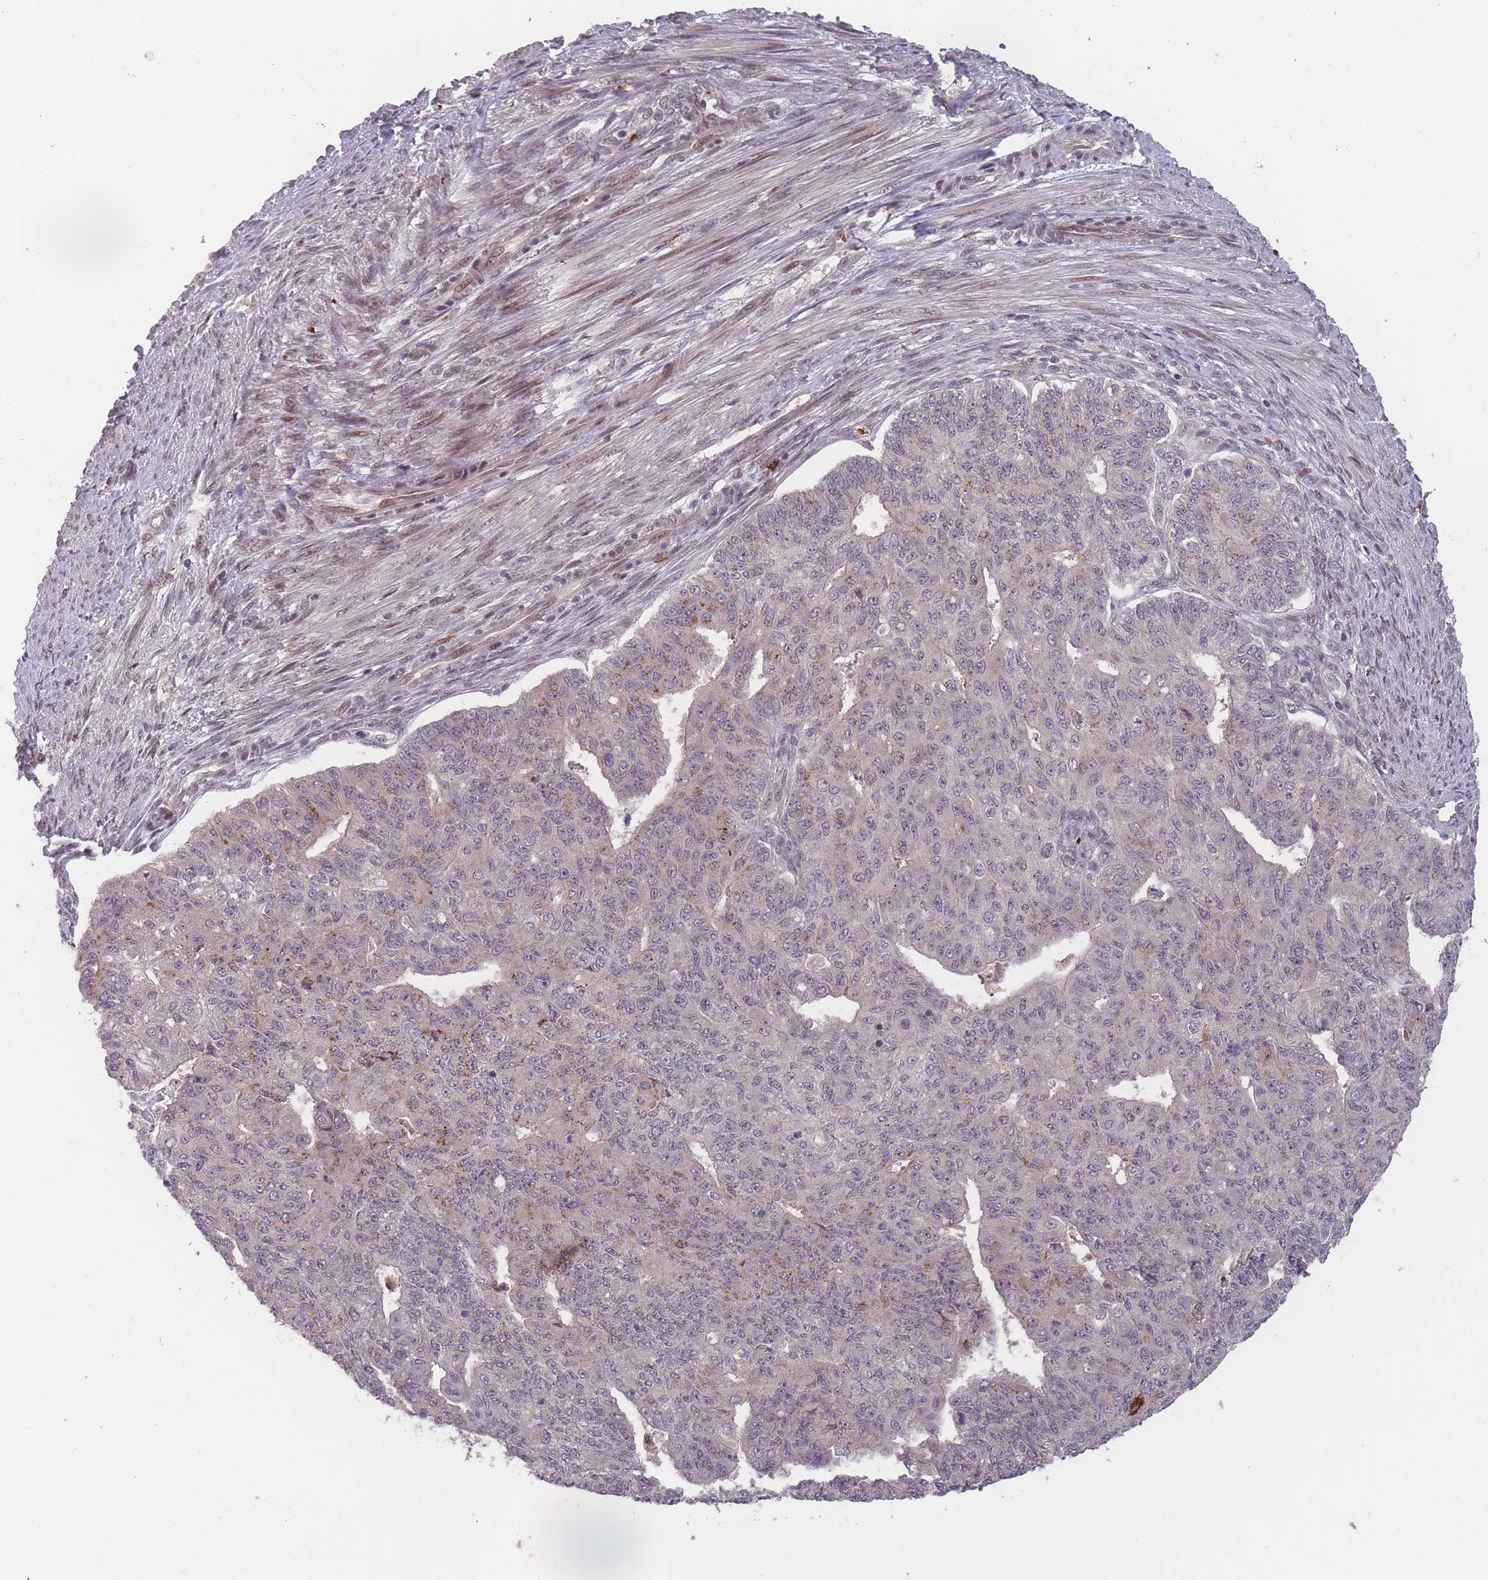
{"staining": {"intensity": "weak", "quantity": "25%-75%", "location": "cytoplasmic/membranous"}, "tissue": "endometrial cancer", "cell_type": "Tumor cells", "image_type": "cancer", "snomed": [{"axis": "morphology", "description": "Adenocarcinoma, NOS"}, {"axis": "topography", "description": "Endometrium"}], "caption": "Weak cytoplasmic/membranous expression for a protein is seen in about 25%-75% of tumor cells of endometrial adenocarcinoma using immunohistochemistry (IHC).", "gene": "SECTM1", "patient": {"sex": "female", "age": 32}}